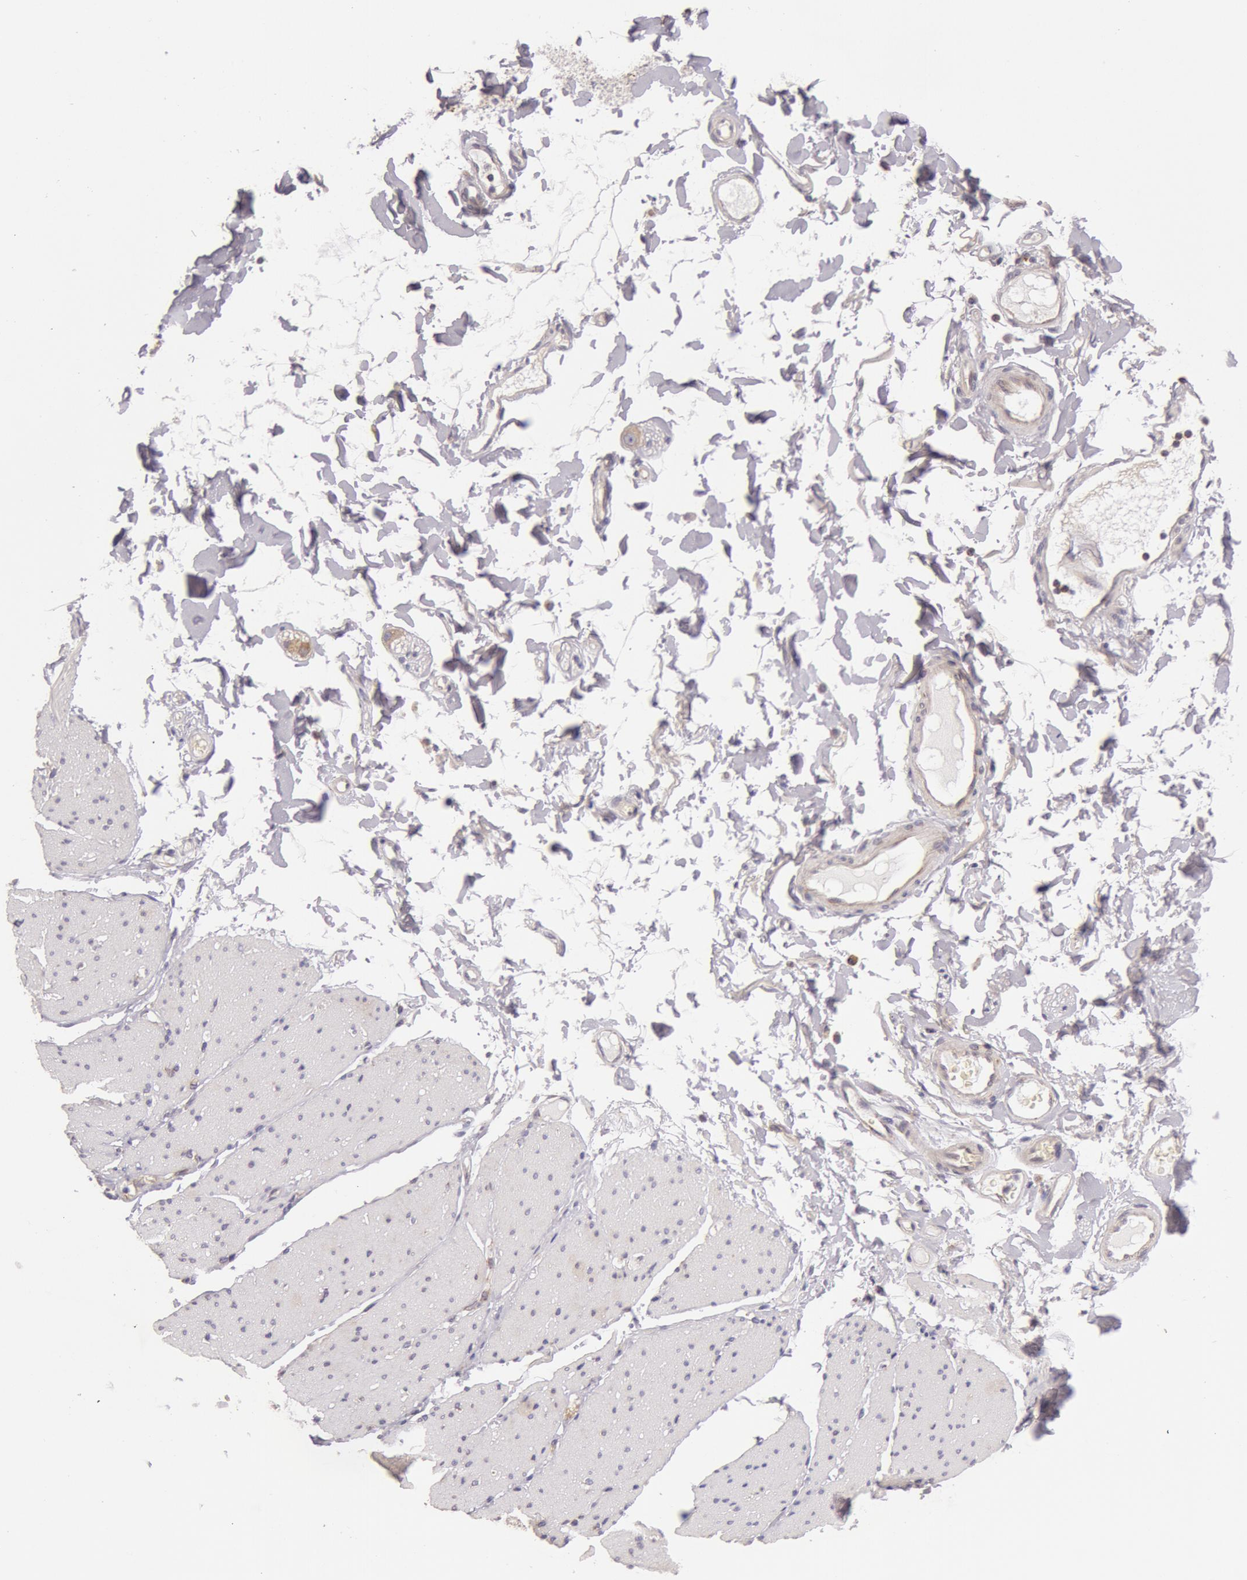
{"staining": {"intensity": "negative", "quantity": "none", "location": "none"}, "tissue": "adipose tissue", "cell_type": "Adipocytes", "image_type": "normal", "snomed": [{"axis": "morphology", "description": "Normal tissue, NOS"}, {"axis": "topography", "description": "Duodenum"}], "caption": "Immunohistochemistry (IHC) histopathology image of normal adipose tissue: adipose tissue stained with DAB exhibits no significant protein positivity in adipocytes.", "gene": "KRT18", "patient": {"sex": "male", "age": 63}}